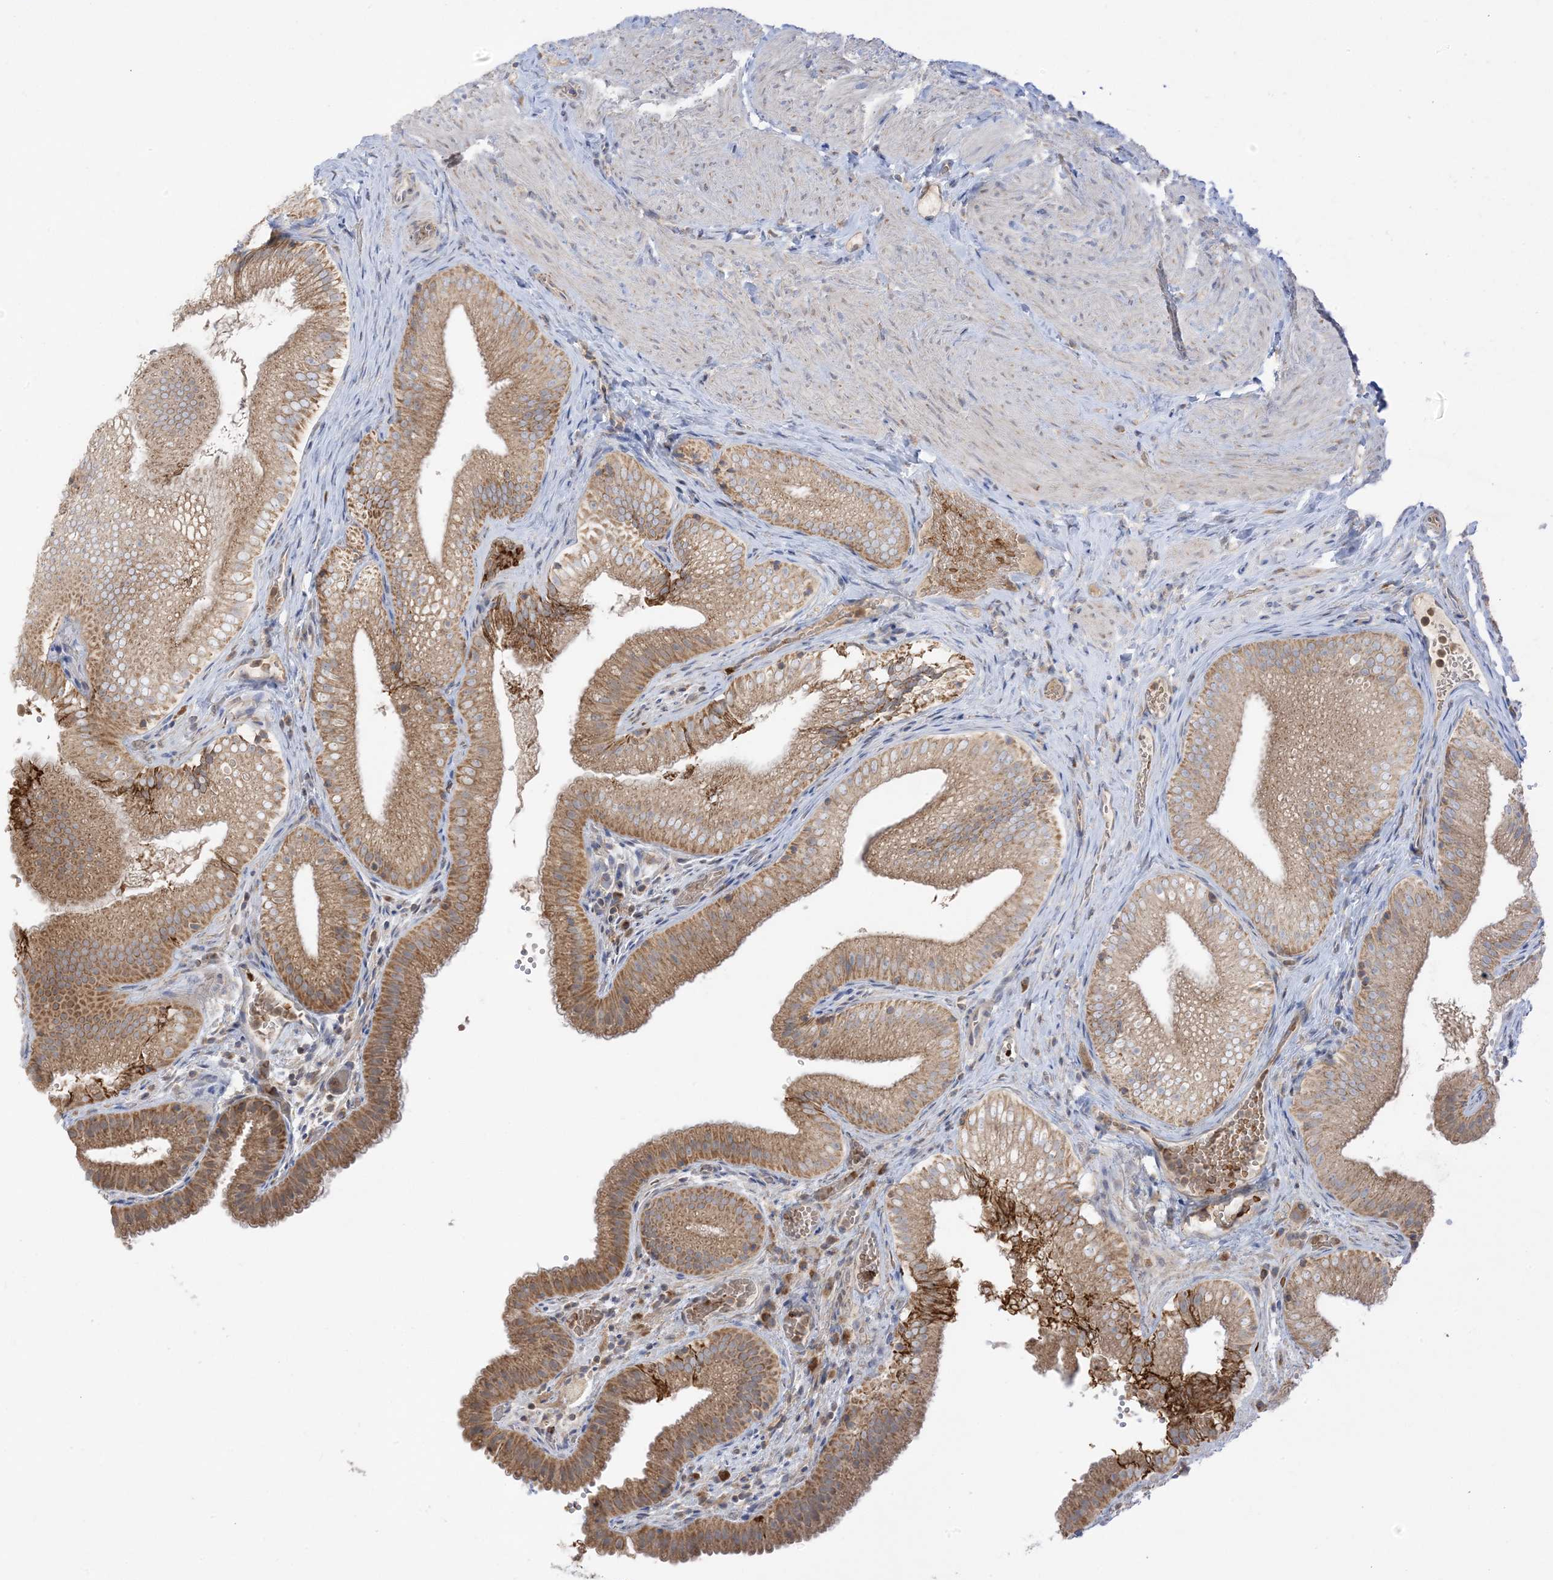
{"staining": {"intensity": "moderate", "quantity": ">75%", "location": "cytoplasmic/membranous"}, "tissue": "gallbladder", "cell_type": "Glandular cells", "image_type": "normal", "snomed": [{"axis": "morphology", "description": "Normal tissue, NOS"}, {"axis": "topography", "description": "Gallbladder"}], "caption": "Gallbladder stained with a brown dye exhibits moderate cytoplasmic/membranous positive positivity in about >75% of glandular cells.", "gene": "NPPC", "patient": {"sex": "female", "age": 30}}